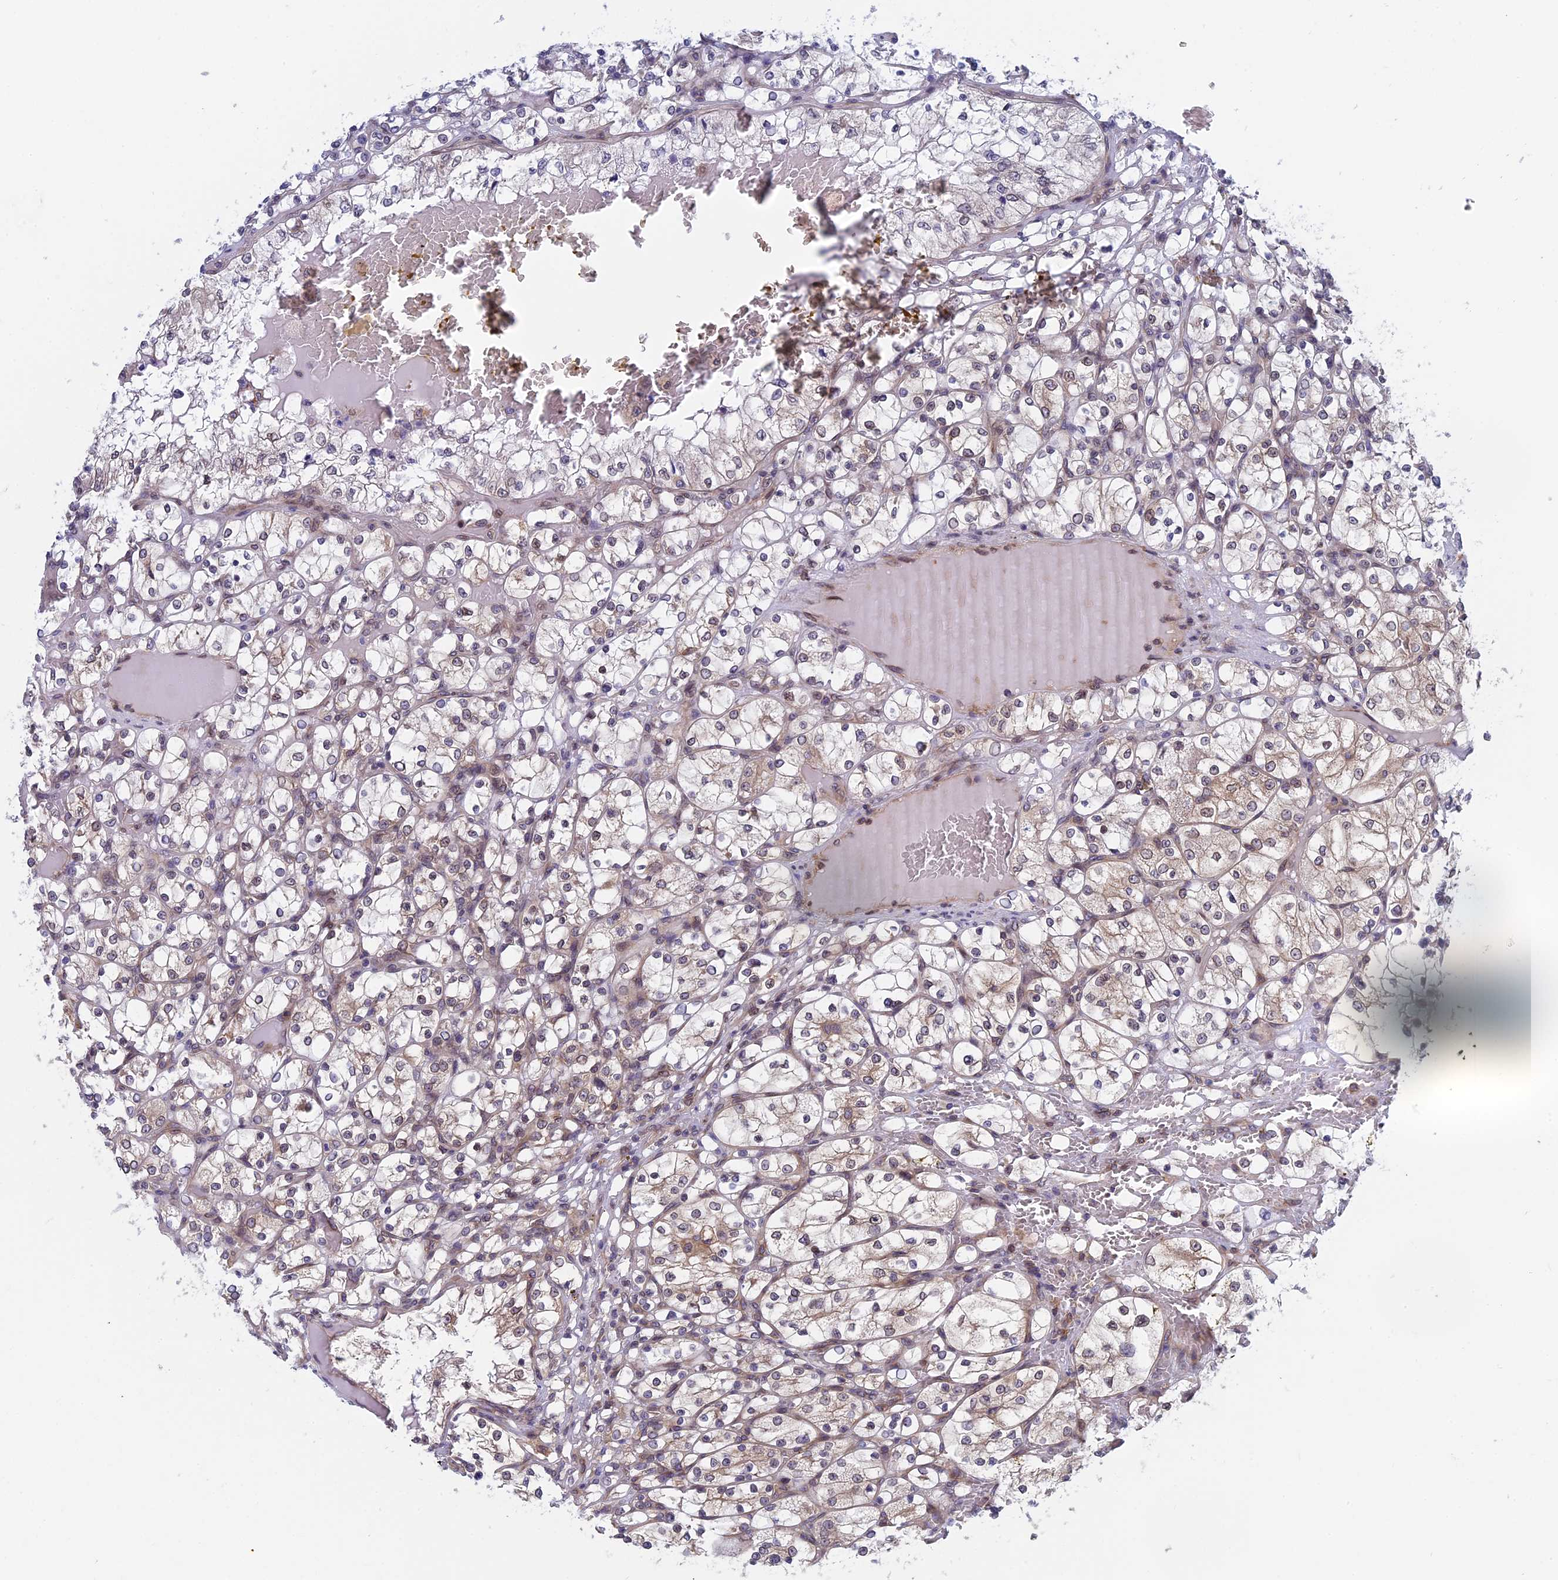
{"staining": {"intensity": "moderate", "quantity": "<25%", "location": "cytoplasmic/membranous,nuclear"}, "tissue": "renal cancer", "cell_type": "Tumor cells", "image_type": "cancer", "snomed": [{"axis": "morphology", "description": "Adenocarcinoma, NOS"}, {"axis": "topography", "description": "Kidney"}], "caption": "Renal cancer (adenocarcinoma) was stained to show a protein in brown. There is low levels of moderate cytoplasmic/membranous and nuclear staining in about <25% of tumor cells.", "gene": "NAA10", "patient": {"sex": "female", "age": 69}}